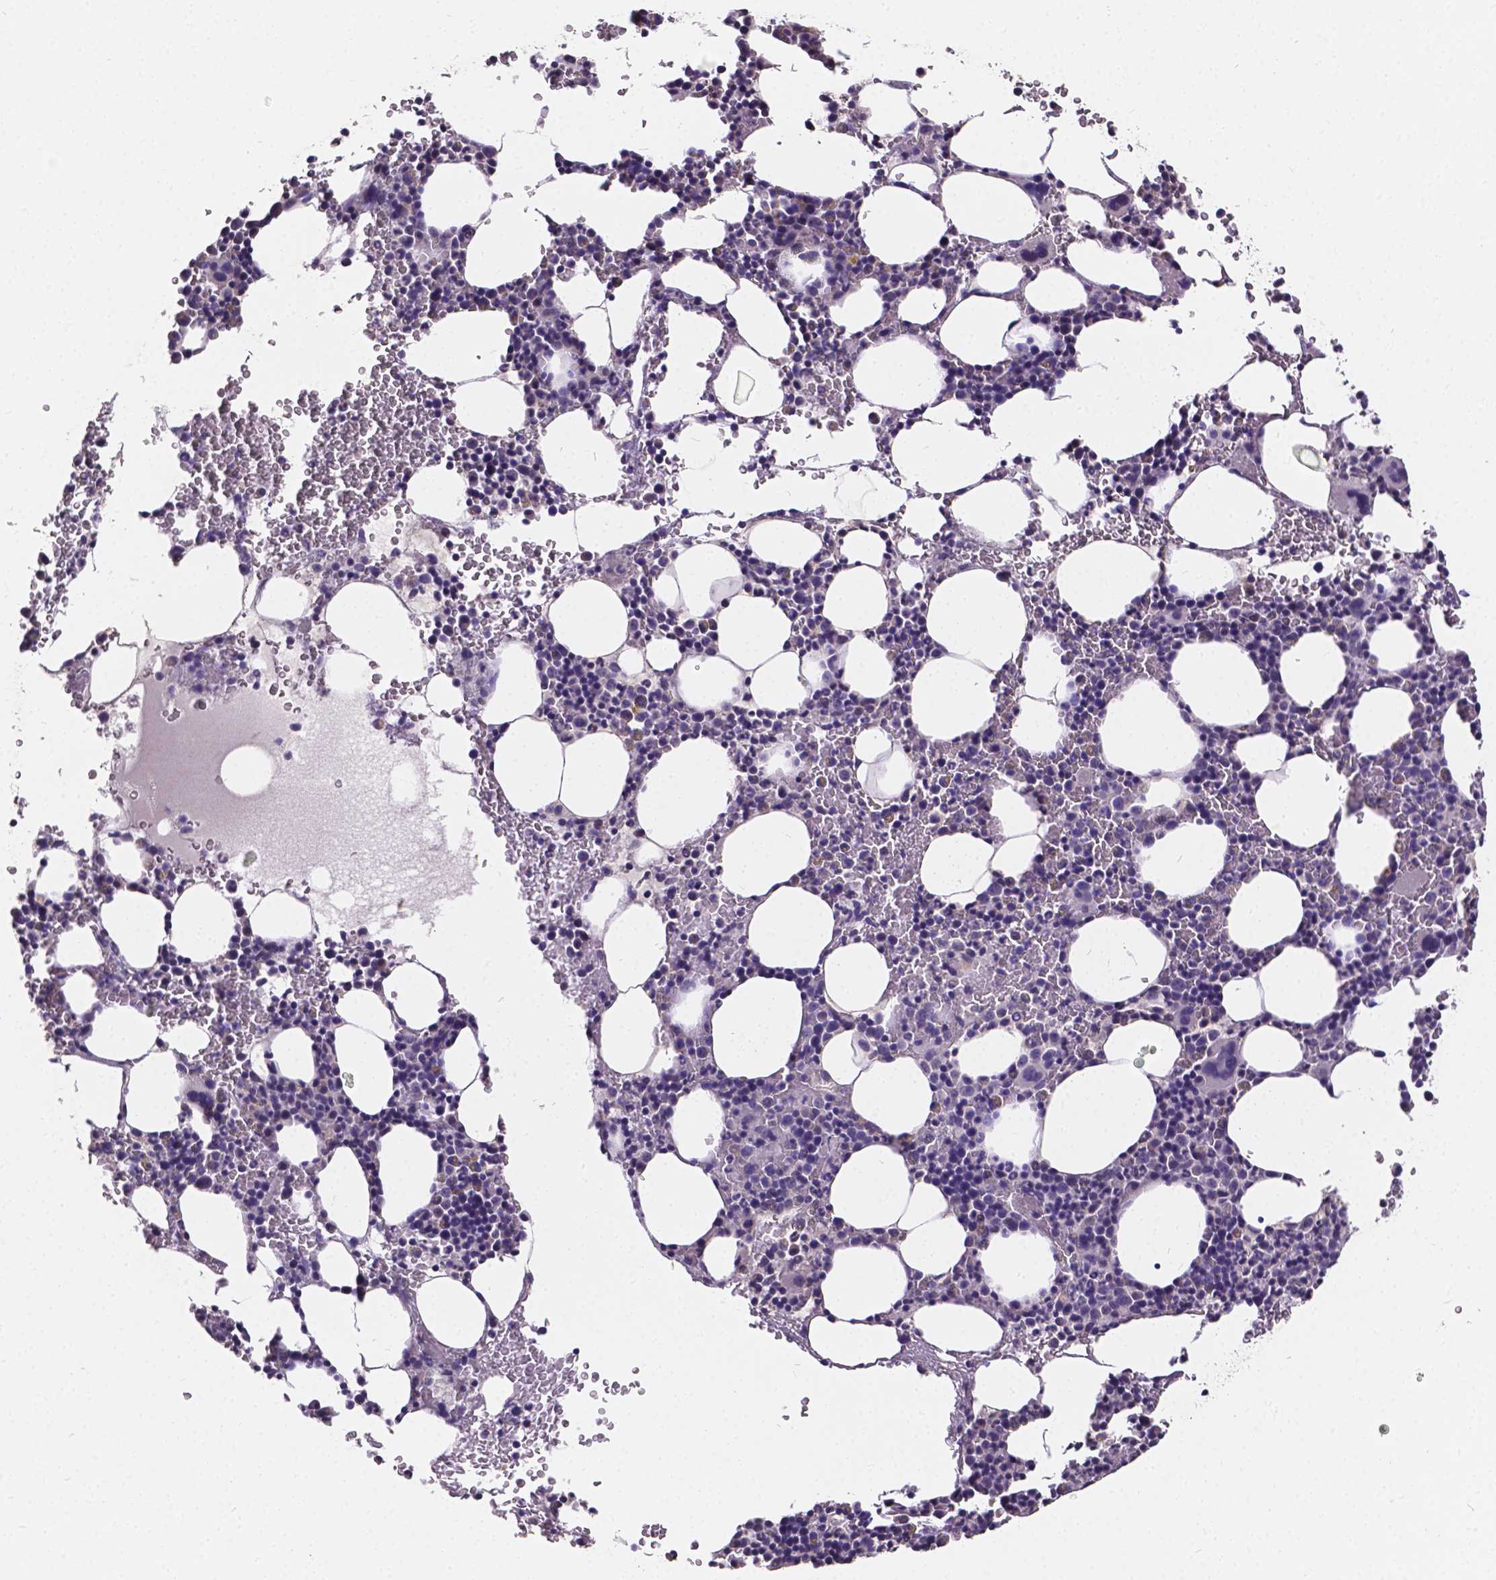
{"staining": {"intensity": "negative", "quantity": "none", "location": "none"}, "tissue": "bone marrow", "cell_type": "Hematopoietic cells", "image_type": "normal", "snomed": [{"axis": "morphology", "description": "Normal tissue, NOS"}, {"axis": "topography", "description": "Bone marrow"}], "caption": "Bone marrow was stained to show a protein in brown. There is no significant staining in hematopoietic cells.", "gene": "CTNNA2", "patient": {"sex": "male", "age": 82}}